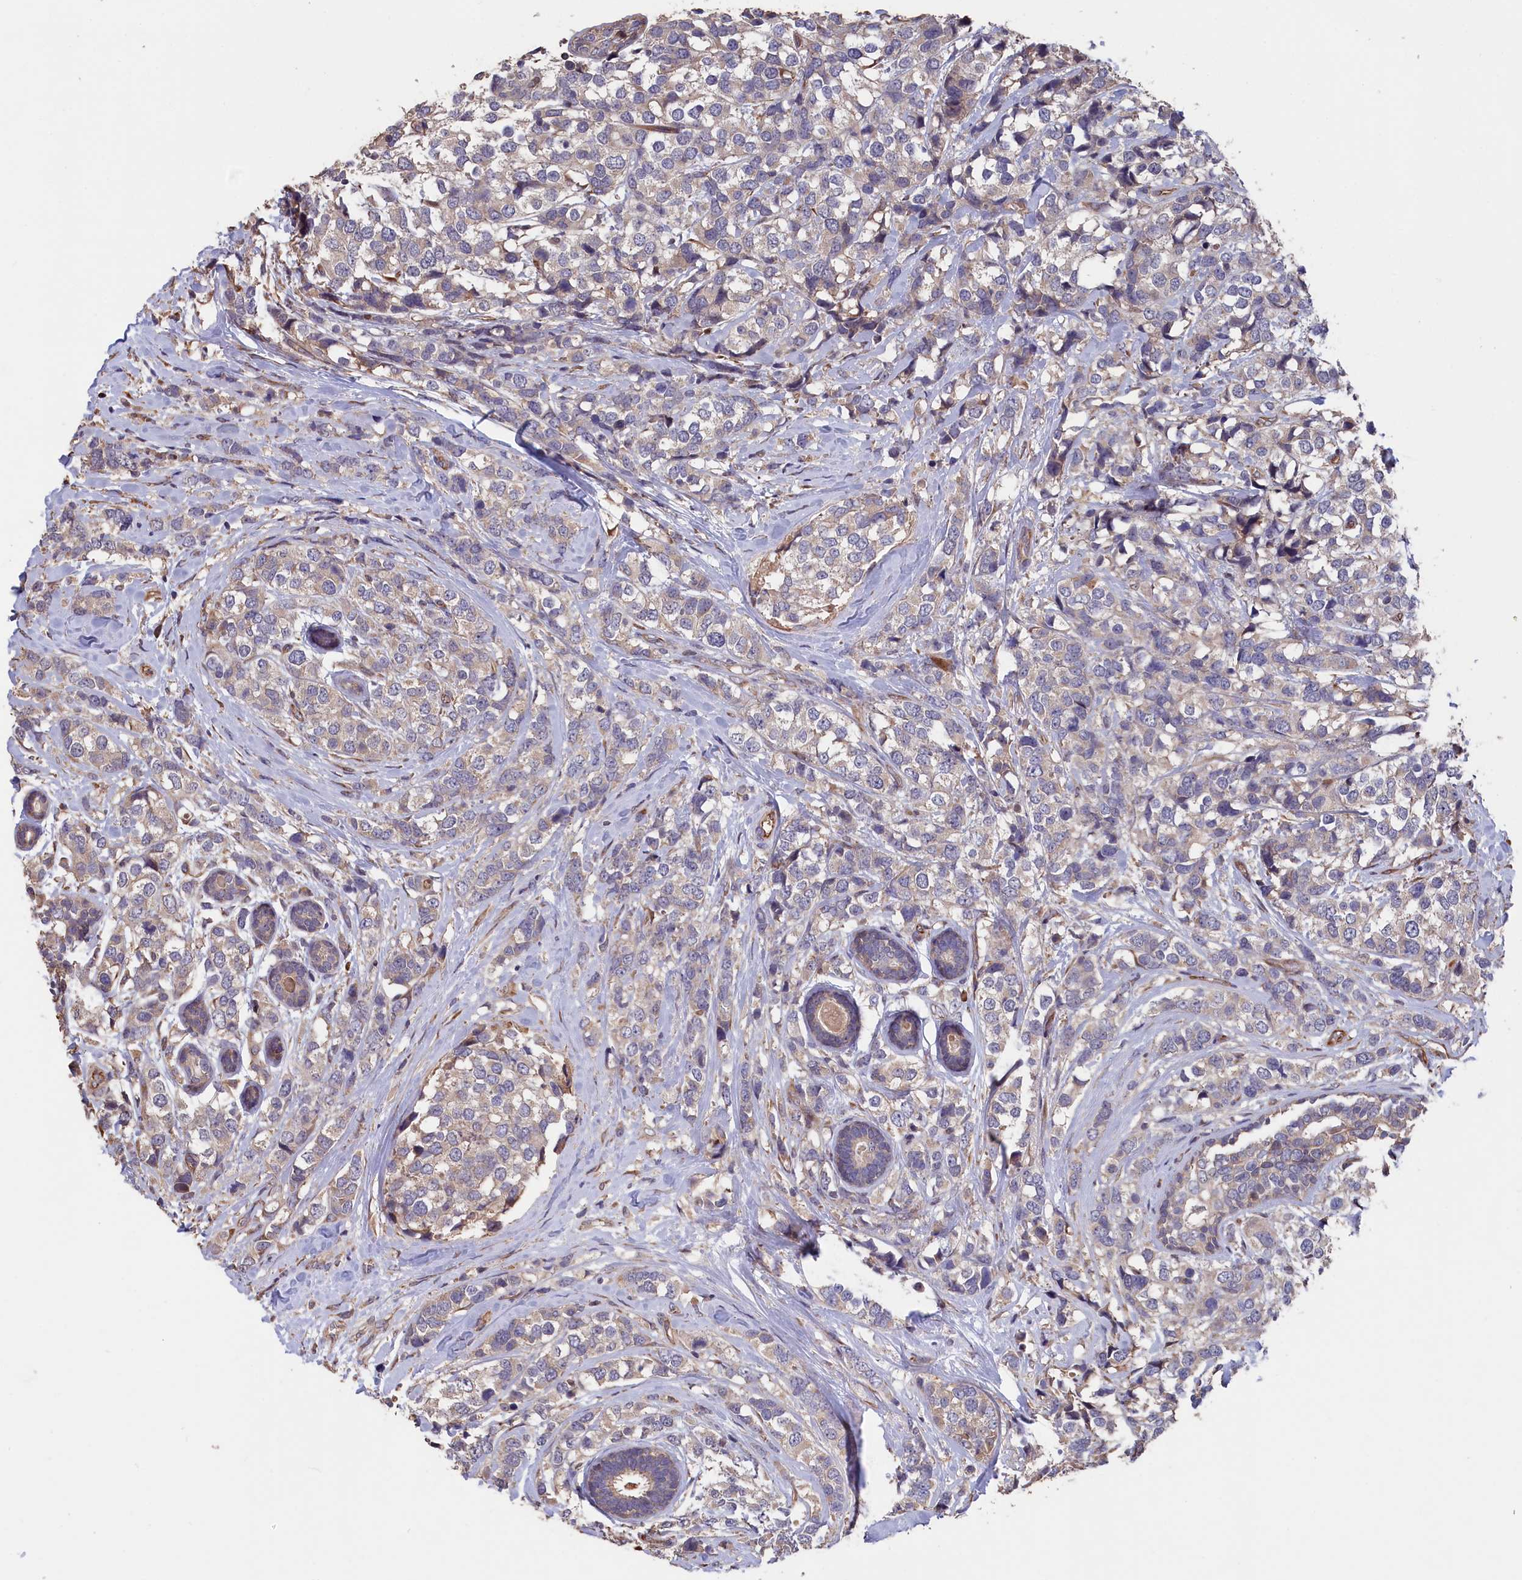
{"staining": {"intensity": "weak", "quantity": "25%-75%", "location": "cytoplasmic/membranous"}, "tissue": "breast cancer", "cell_type": "Tumor cells", "image_type": "cancer", "snomed": [{"axis": "morphology", "description": "Lobular carcinoma"}, {"axis": "topography", "description": "Breast"}], "caption": "A brown stain labels weak cytoplasmic/membranous staining of a protein in breast lobular carcinoma tumor cells.", "gene": "GREB1L", "patient": {"sex": "female", "age": 59}}